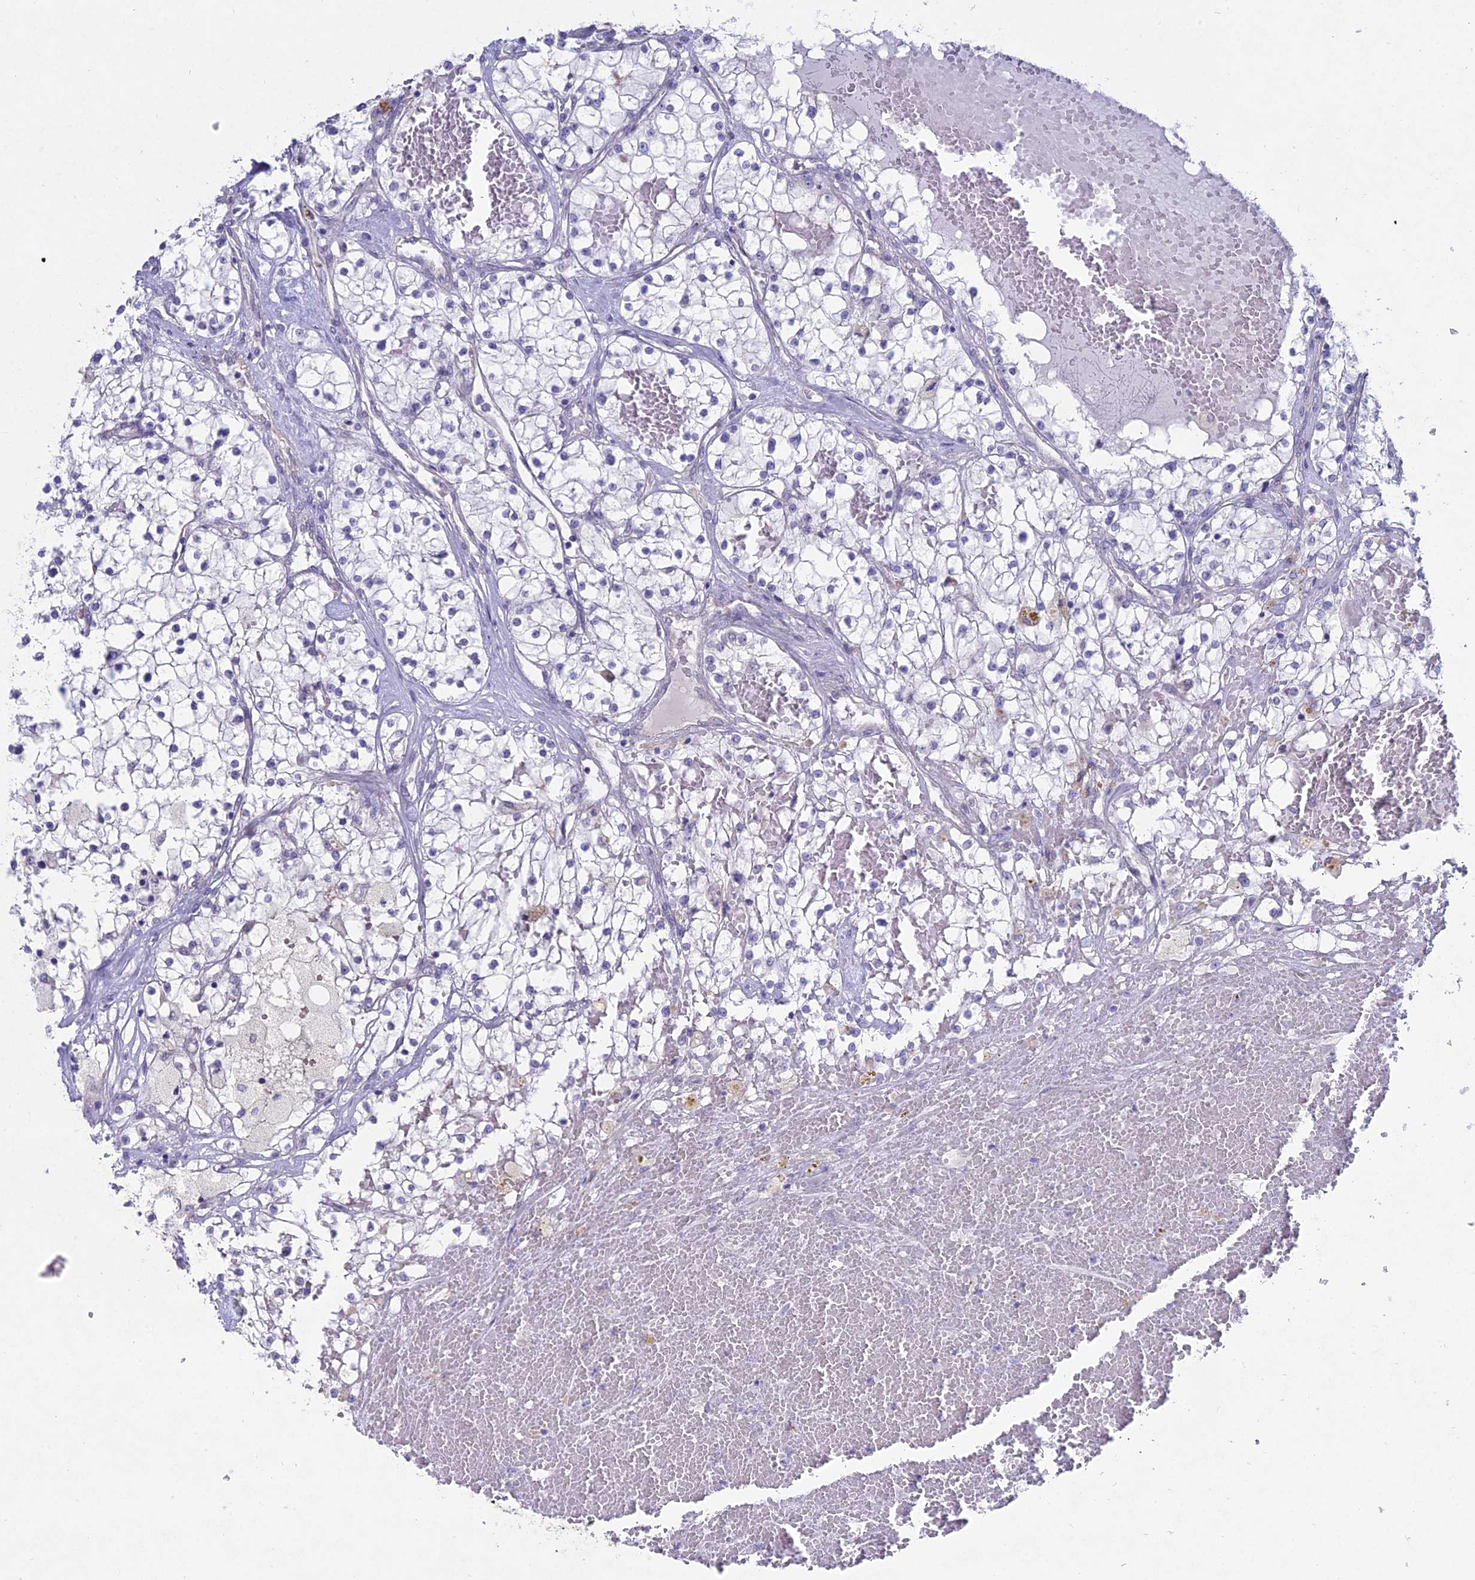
{"staining": {"intensity": "negative", "quantity": "none", "location": "none"}, "tissue": "renal cancer", "cell_type": "Tumor cells", "image_type": "cancer", "snomed": [{"axis": "morphology", "description": "Normal tissue, NOS"}, {"axis": "morphology", "description": "Adenocarcinoma, NOS"}, {"axis": "topography", "description": "Kidney"}], "caption": "This is an IHC histopathology image of adenocarcinoma (renal). There is no positivity in tumor cells.", "gene": "MYO5B", "patient": {"sex": "male", "age": 68}}